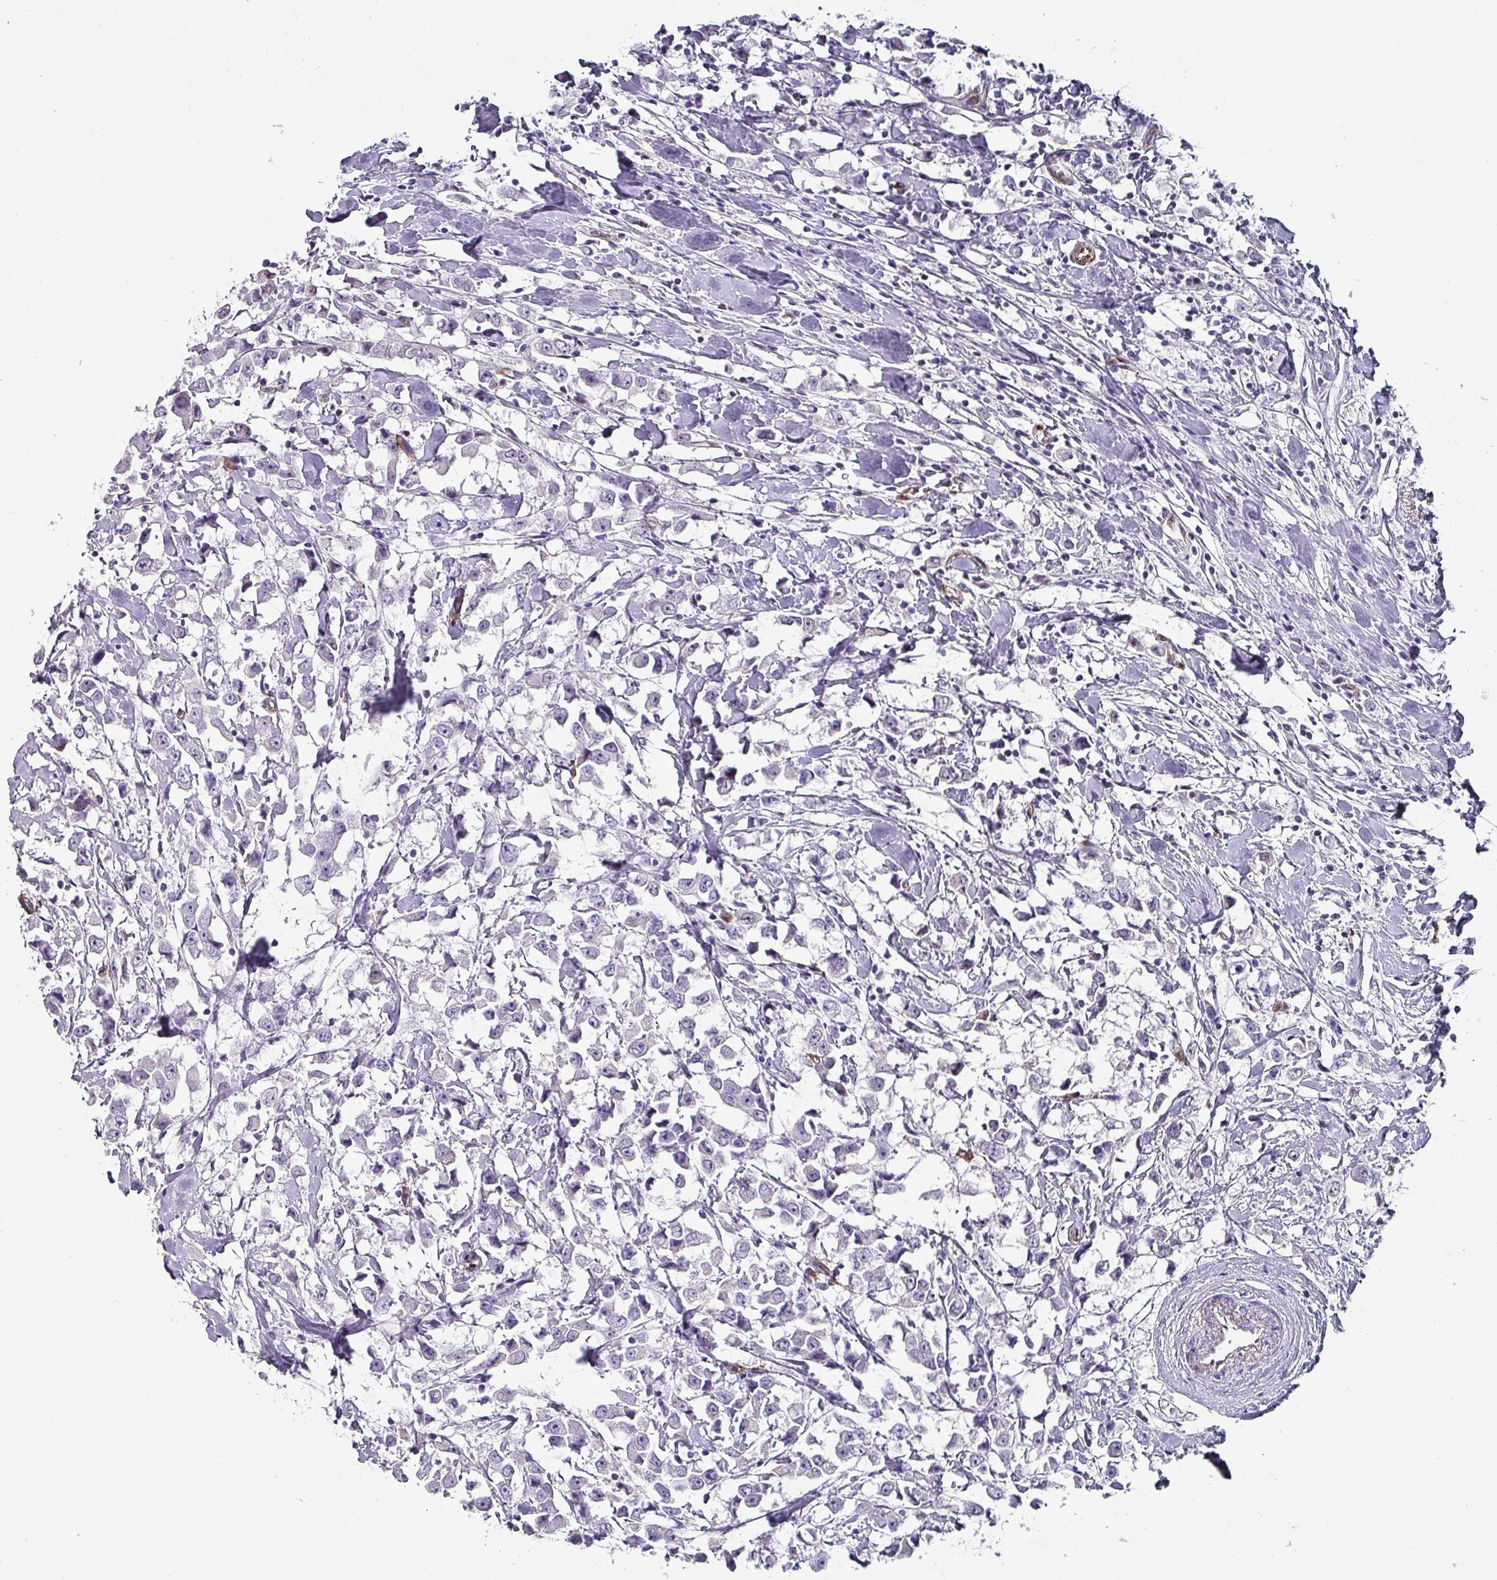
{"staining": {"intensity": "negative", "quantity": "none", "location": "none"}, "tissue": "breast cancer", "cell_type": "Tumor cells", "image_type": "cancer", "snomed": [{"axis": "morphology", "description": "Duct carcinoma"}, {"axis": "topography", "description": "Breast"}], "caption": "The immunohistochemistry (IHC) histopathology image has no significant staining in tumor cells of invasive ductal carcinoma (breast) tissue.", "gene": "ZNF816-ZNF321P", "patient": {"sex": "female", "age": 61}}